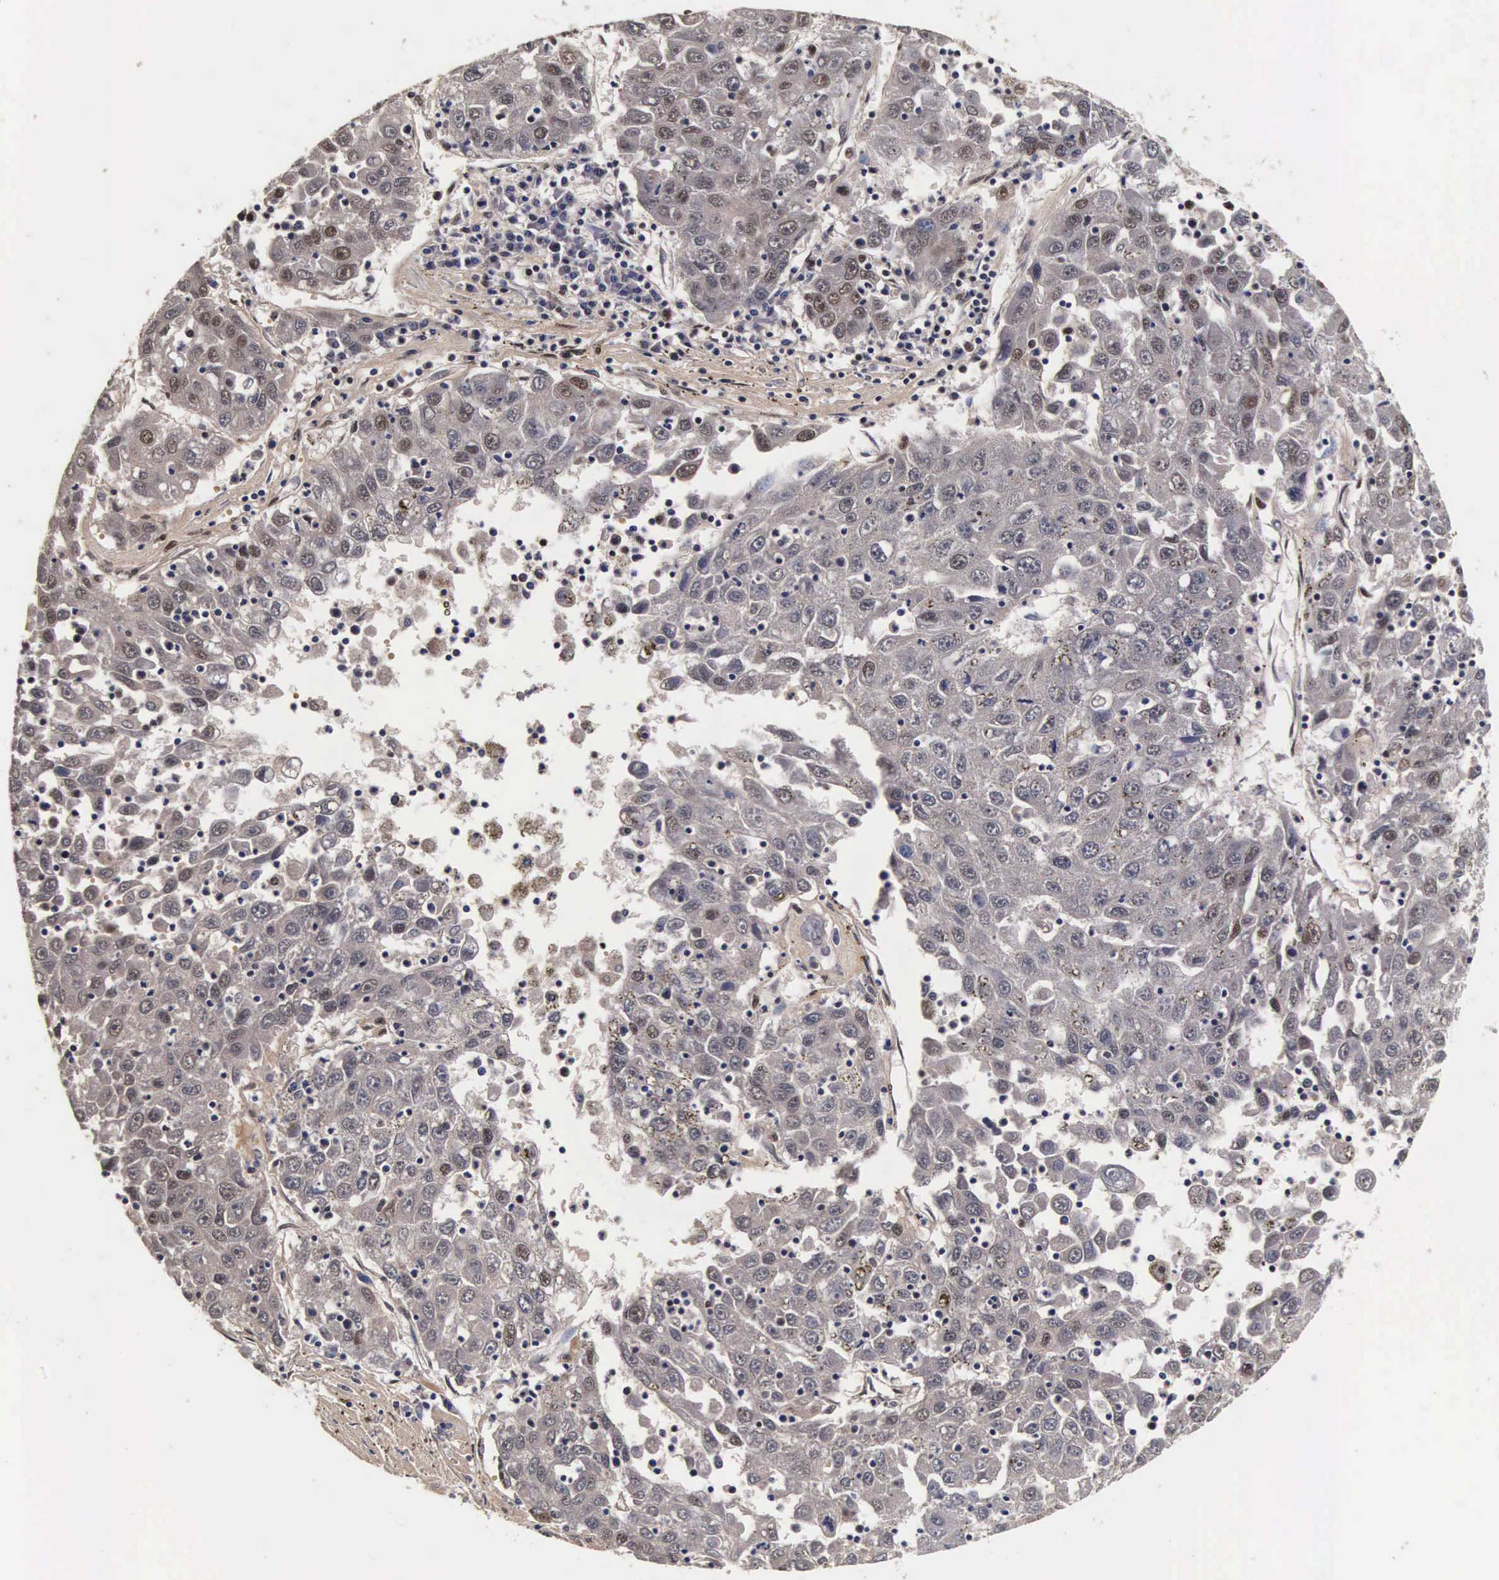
{"staining": {"intensity": "weak", "quantity": "<25%", "location": "nuclear"}, "tissue": "liver cancer", "cell_type": "Tumor cells", "image_type": "cancer", "snomed": [{"axis": "morphology", "description": "Carcinoma, Hepatocellular, NOS"}, {"axis": "topography", "description": "Liver"}], "caption": "This is a histopathology image of IHC staining of liver cancer (hepatocellular carcinoma), which shows no staining in tumor cells.", "gene": "PABPN1", "patient": {"sex": "male", "age": 49}}